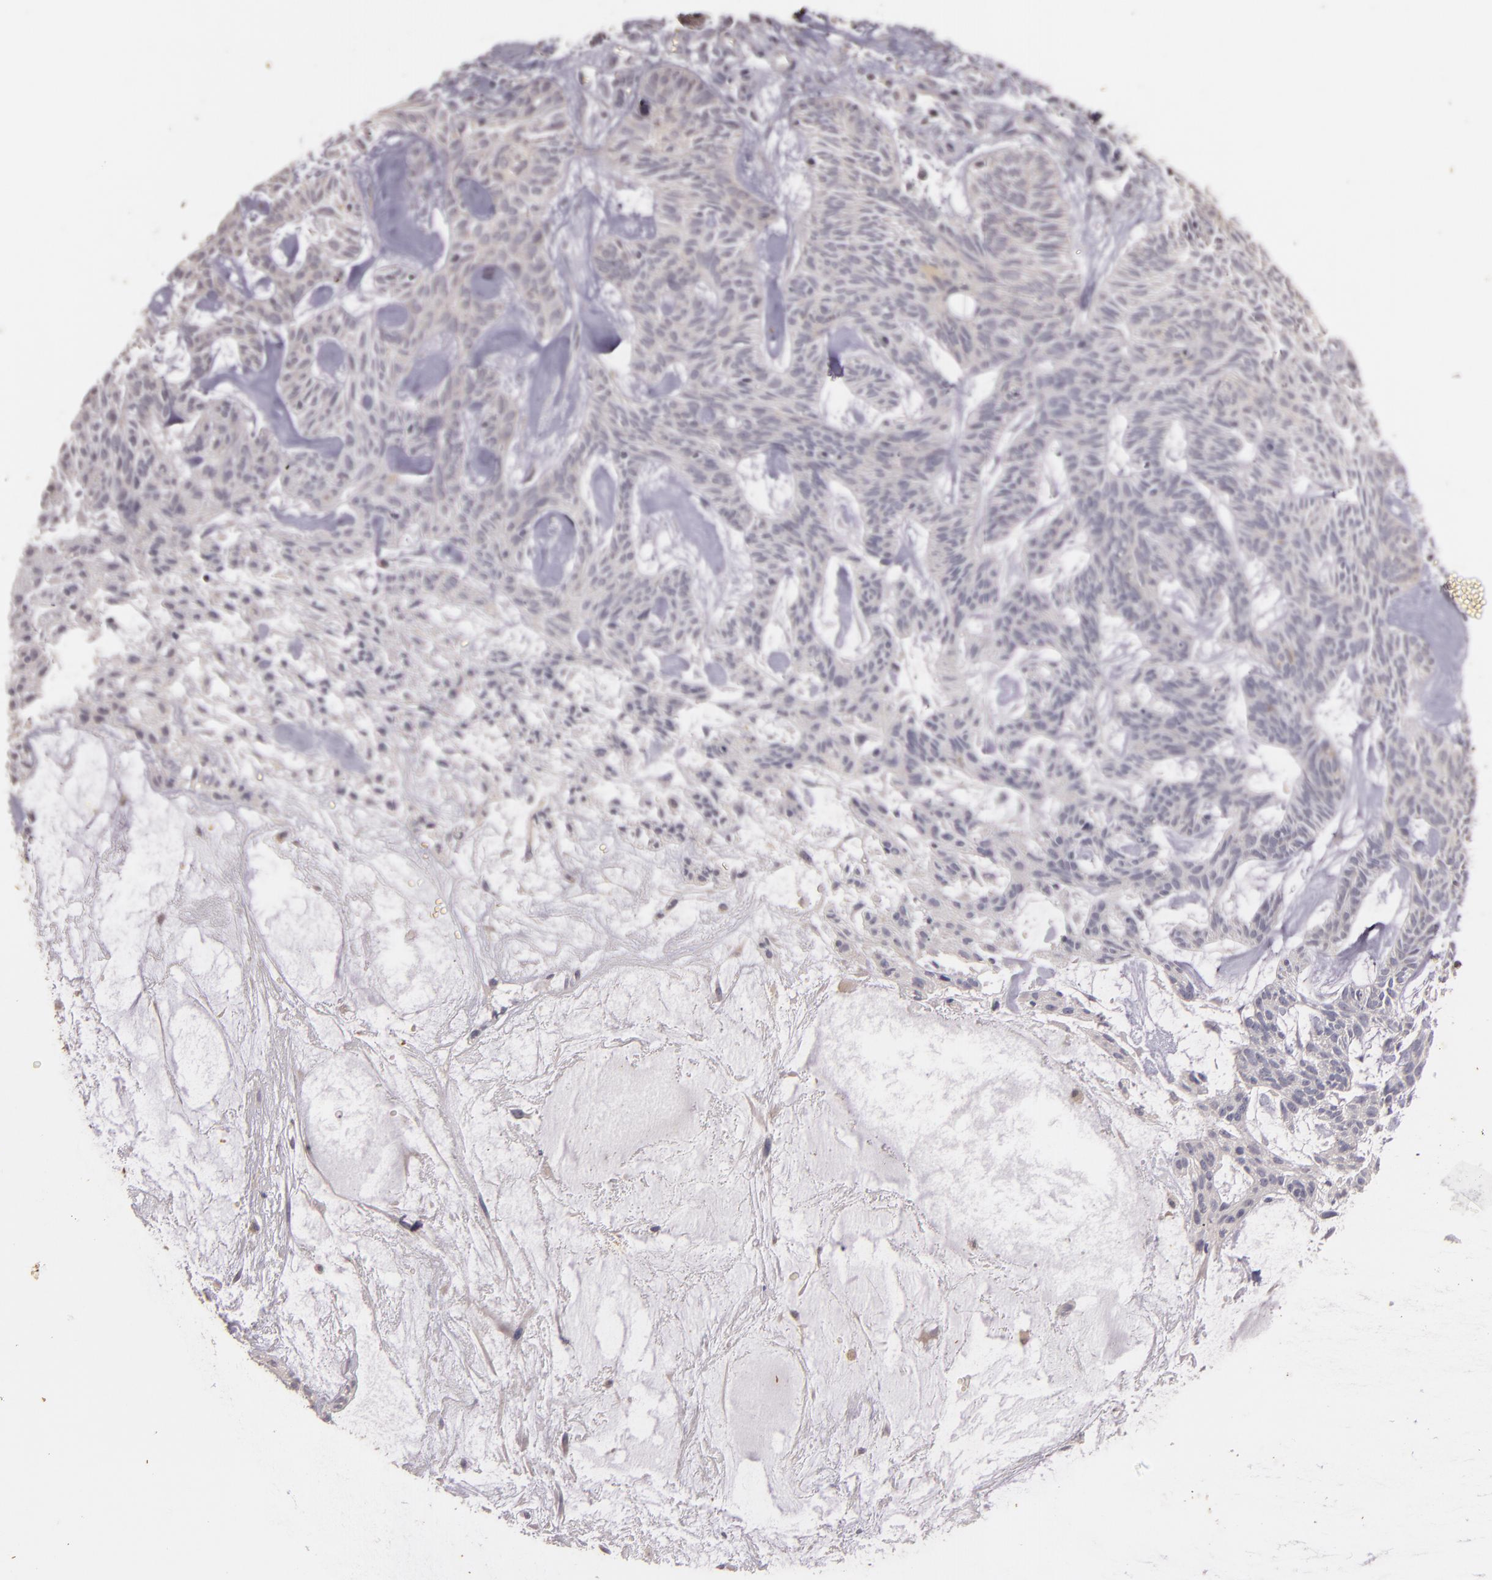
{"staining": {"intensity": "negative", "quantity": "none", "location": "none"}, "tissue": "skin cancer", "cell_type": "Tumor cells", "image_type": "cancer", "snomed": [{"axis": "morphology", "description": "Basal cell carcinoma"}, {"axis": "topography", "description": "Skin"}], "caption": "Basal cell carcinoma (skin) was stained to show a protein in brown. There is no significant expression in tumor cells.", "gene": "TFF1", "patient": {"sex": "male", "age": 75}}